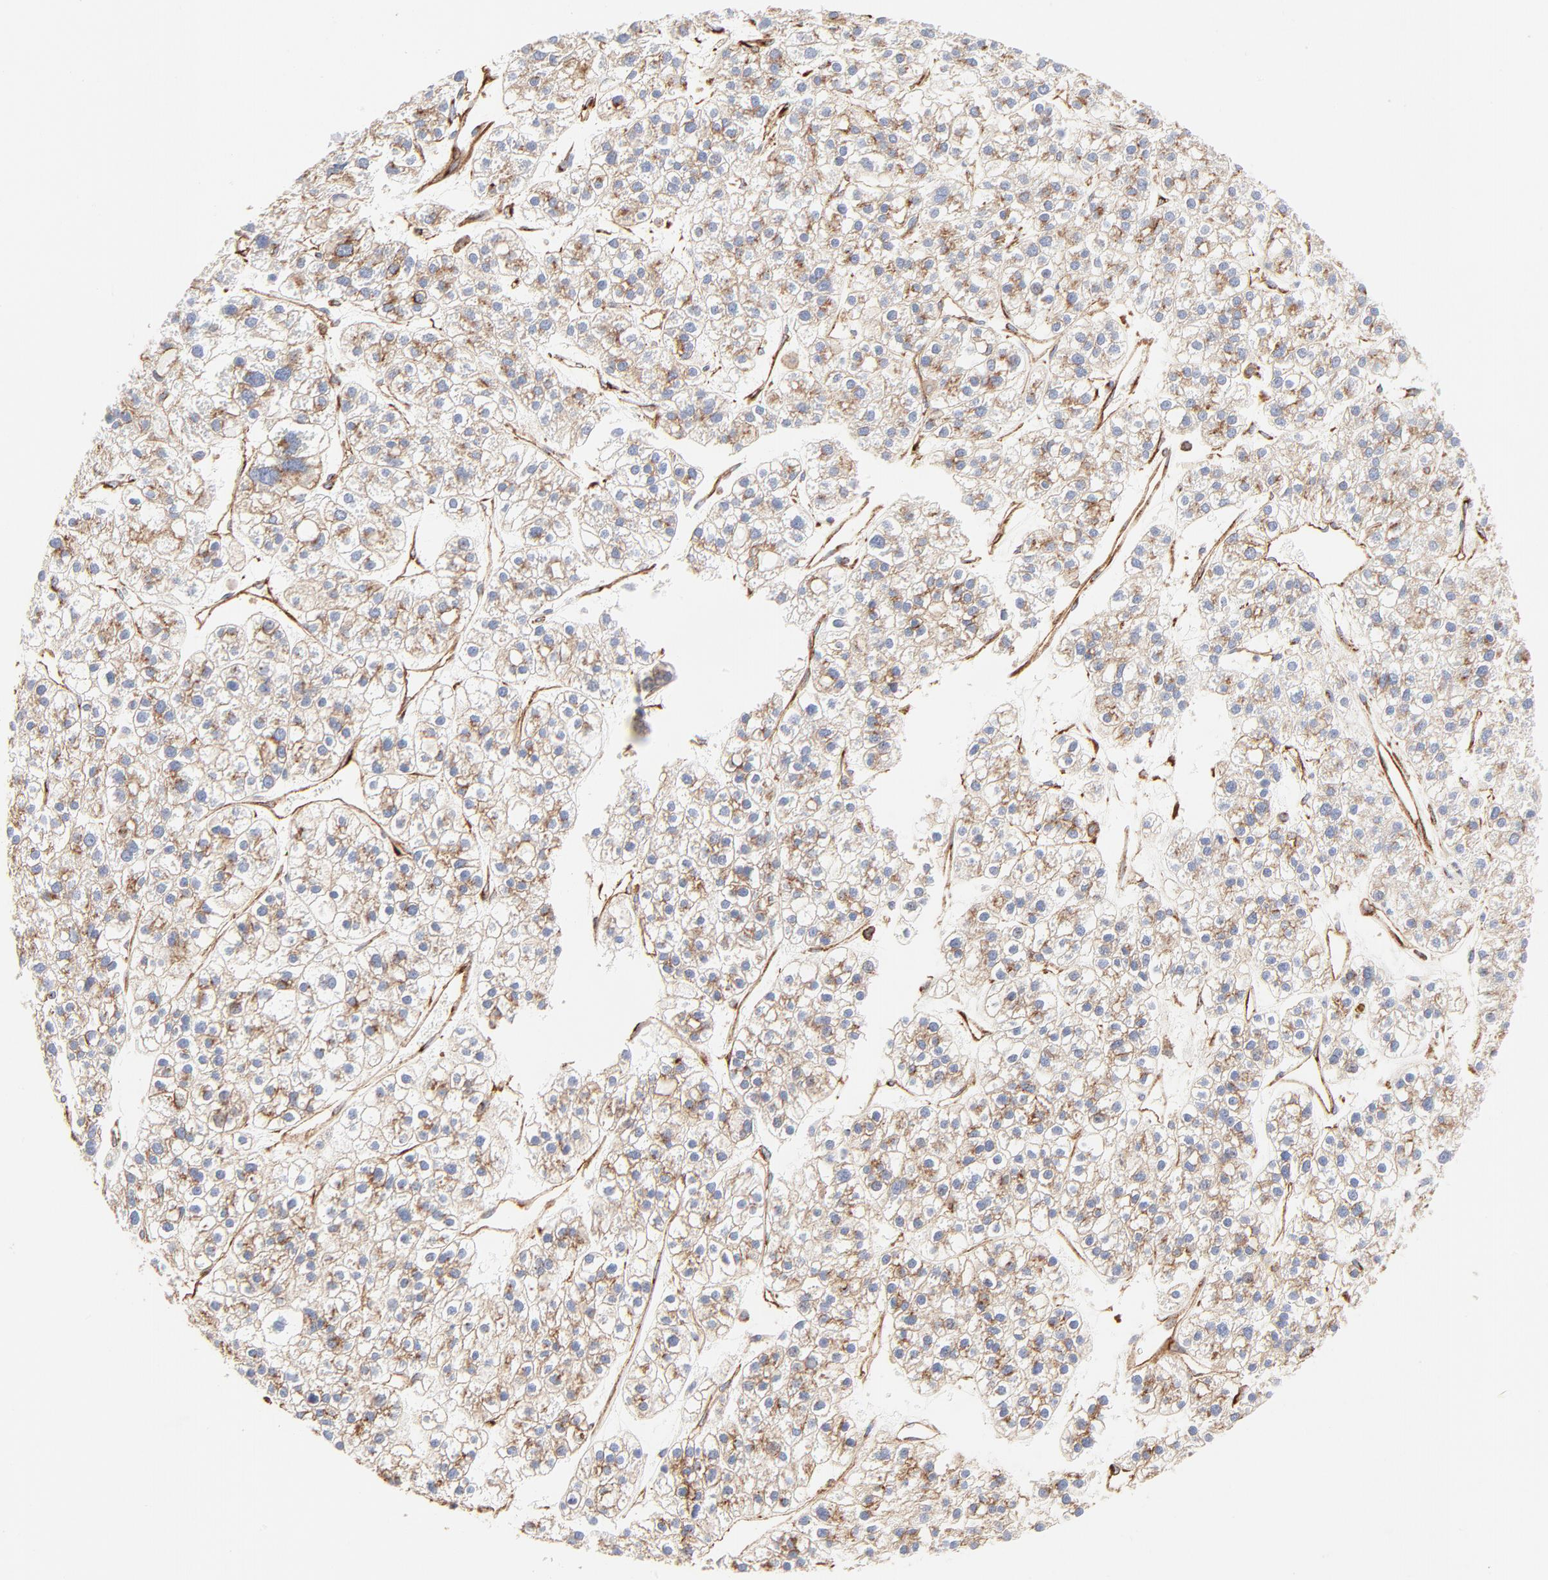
{"staining": {"intensity": "moderate", "quantity": "25%-75%", "location": "cytoplasmic/membranous"}, "tissue": "liver cancer", "cell_type": "Tumor cells", "image_type": "cancer", "snomed": [{"axis": "morphology", "description": "Carcinoma, Hepatocellular, NOS"}, {"axis": "topography", "description": "Liver"}], "caption": "This is a micrograph of immunohistochemistry staining of hepatocellular carcinoma (liver), which shows moderate staining in the cytoplasmic/membranous of tumor cells.", "gene": "CLTB", "patient": {"sex": "female", "age": 85}}